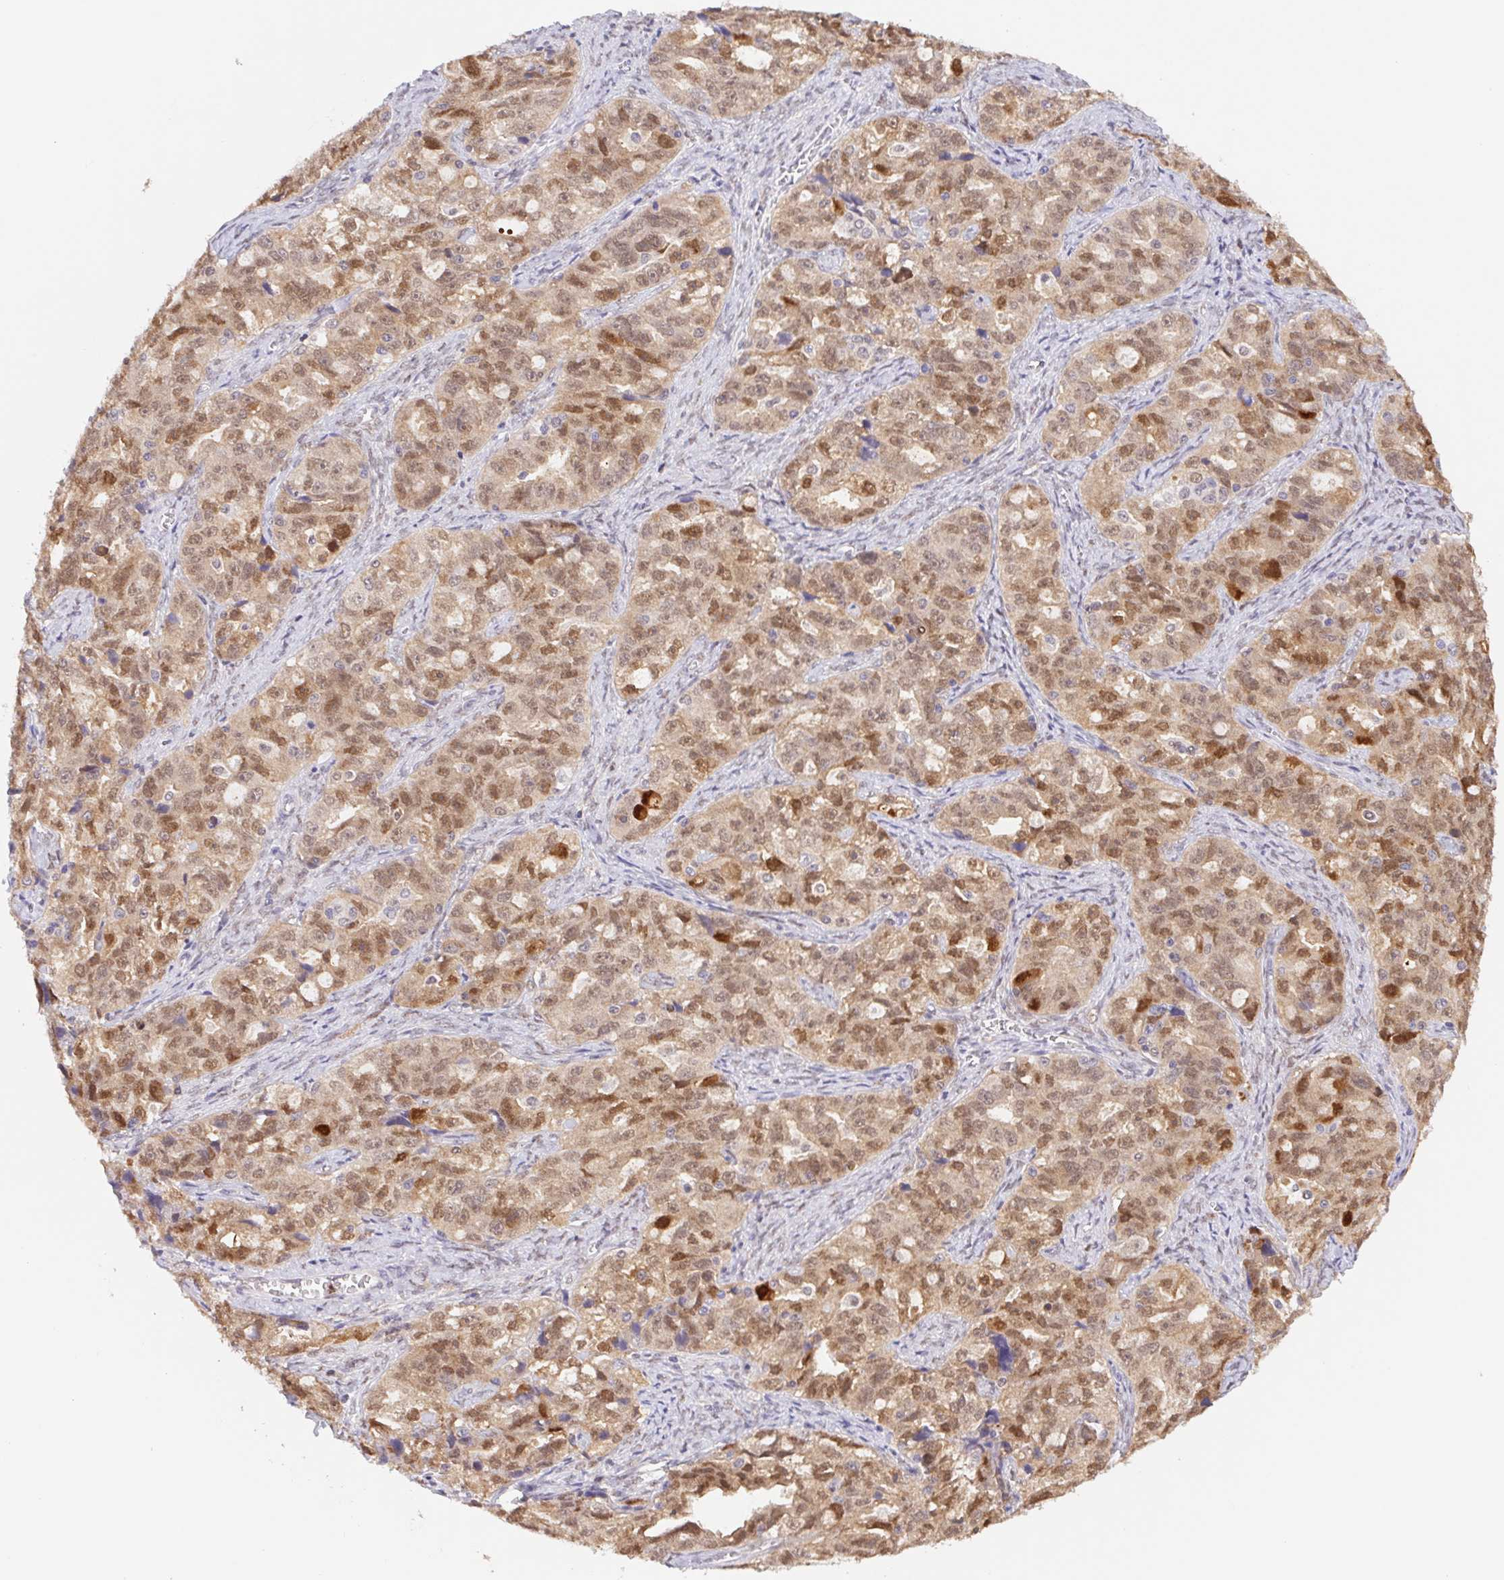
{"staining": {"intensity": "moderate", "quantity": ">75%", "location": "cytoplasmic/membranous,nuclear"}, "tissue": "ovarian cancer", "cell_type": "Tumor cells", "image_type": "cancer", "snomed": [{"axis": "morphology", "description": "Cystadenocarcinoma, serous, NOS"}, {"axis": "topography", "description": "Ovary"}], "caption": "This photomicrograph exhibits serous cystadenocarcinoma (ovarian) stained with IHC to label a protein in brown. The cytoplasmic/membranous and nuclear of tumor cells show moderate positivity for the protein. Nuclei are counter-stained blue.", "gene": "L3MBTL4", "patient": {"sex": "female", "age": 51}}